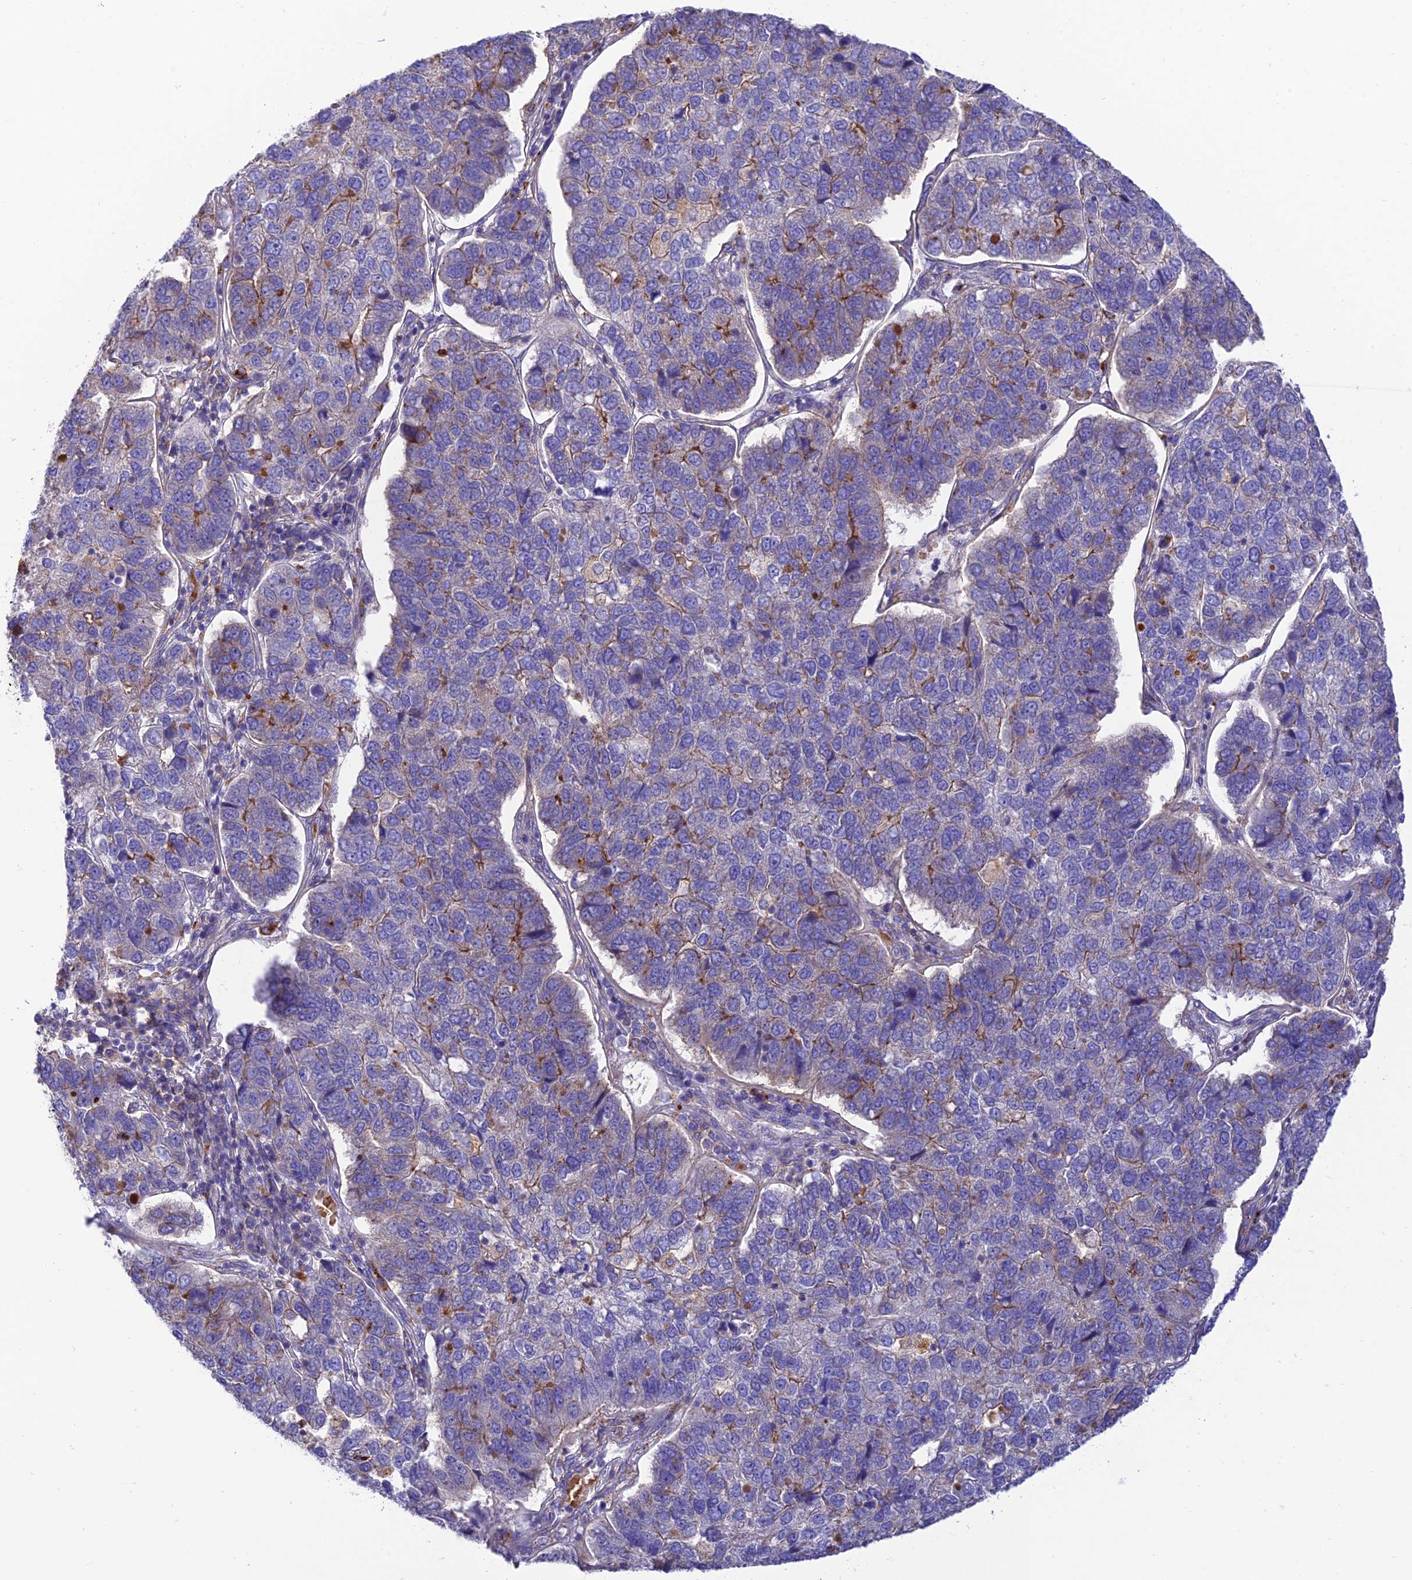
{"staining": {"intensity": "moderate", "quantity": "<25%", "location": "cytoplasmic/membranous"}, "tissue": "pancreatic cancer", "cell_type": "Tumor cells", "image_type": "cancer", "snomed": [{"axis": "morphology", "description": "Adenocarcinoma, NOS"}, {"axis": "topography", "description": "Pancreas"}], "caption": "This histopathology image exhibits immunohistochemistry (IHC) staining of adenocarcinoma (pancreatic), with low moderate cytoplasmic/membranous expression in approximately <25% of tumor cells.", "gene": "CCDC157", "patient": {"sex": "female", "age": 61}}